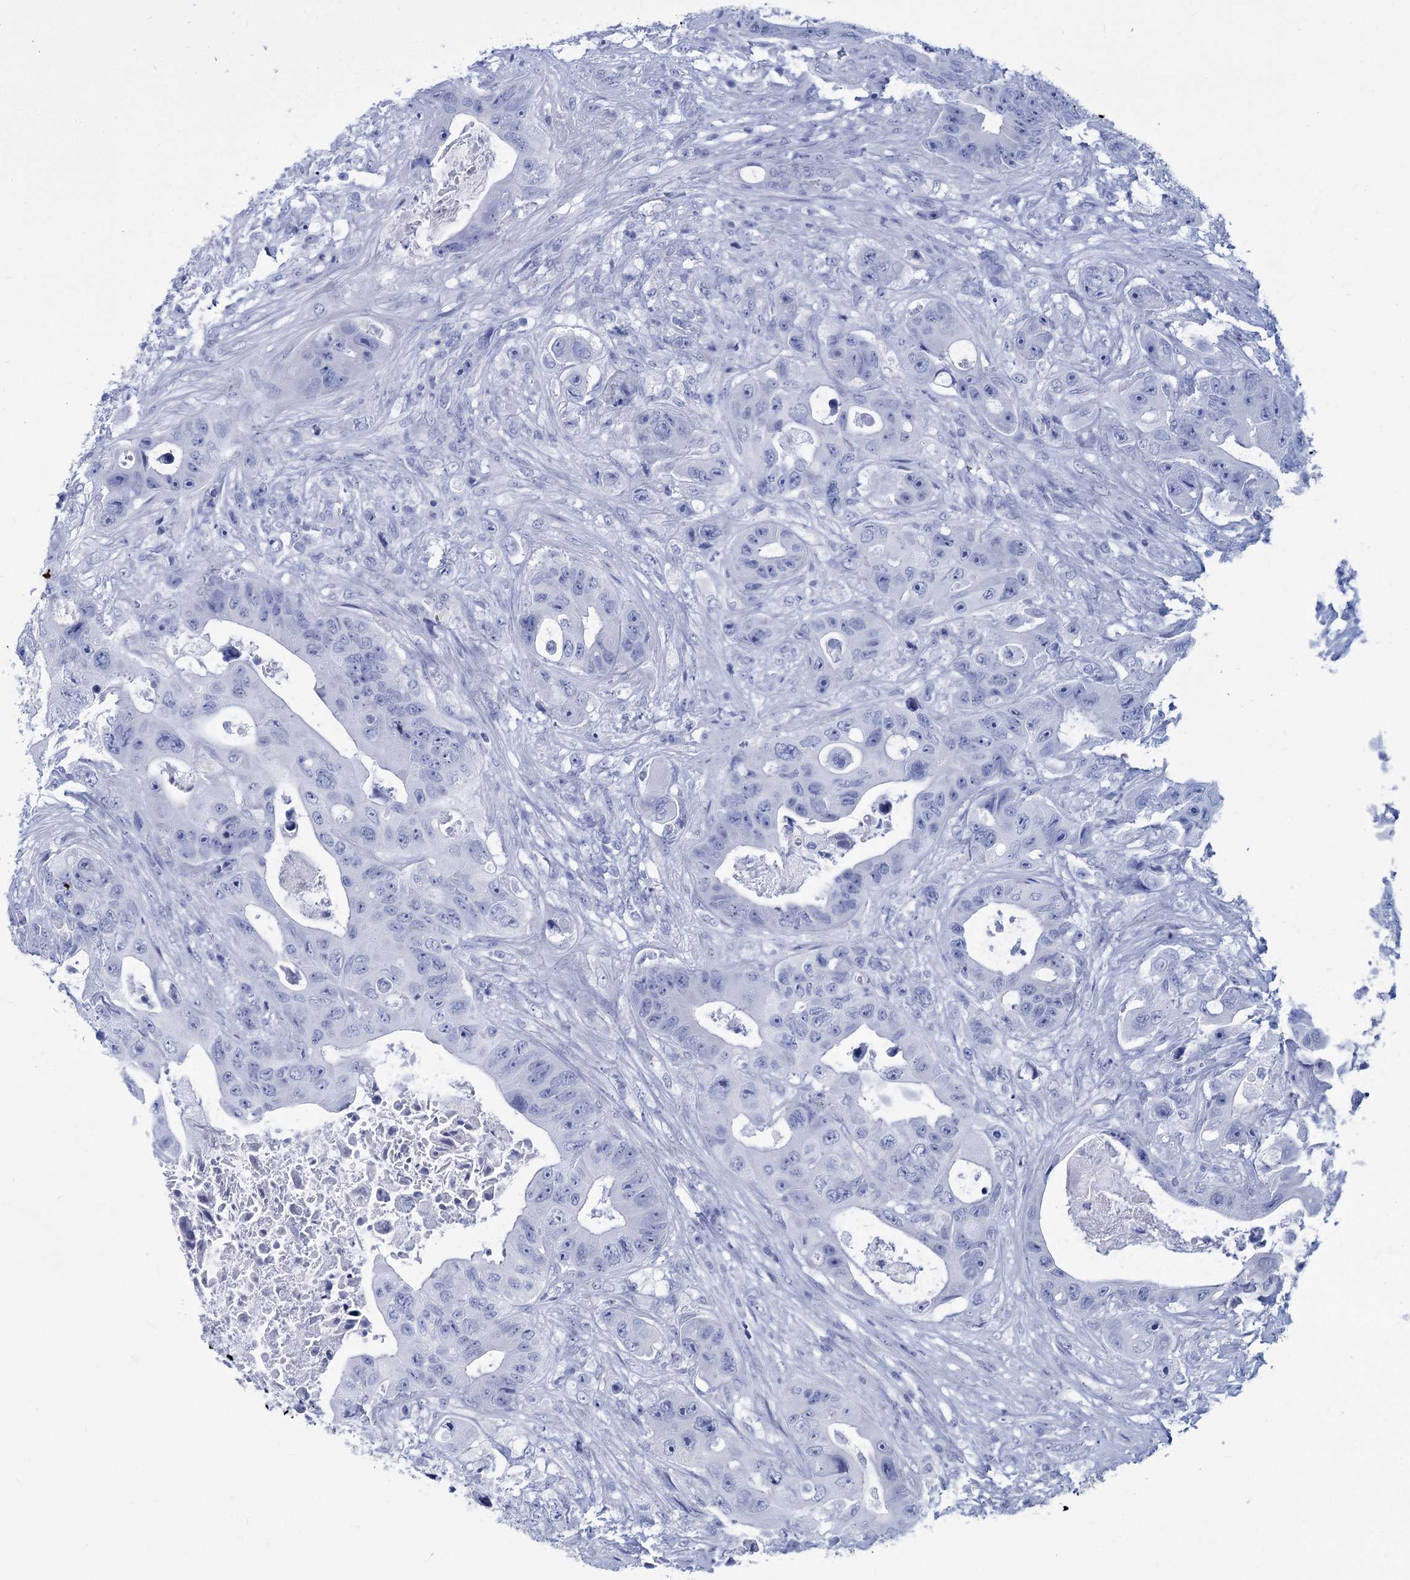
{"staining": {"intensity": "negative", "quantity": "none", "location": "none"}, "tissue": "colorectal cancer", "cell_type": "Tumor cells", "image_type": "cancer", "snomed": [{"axis": "morphology", "description": "Adenocarcinoma, NOS"}, {"axis": "topography", "description": "Colon"}], "caption": "The histopathology image shows no staining of tumor cells in colorectal cancer.", "gene": "HES2", "patient": {"sex": "female", "age": 46}}